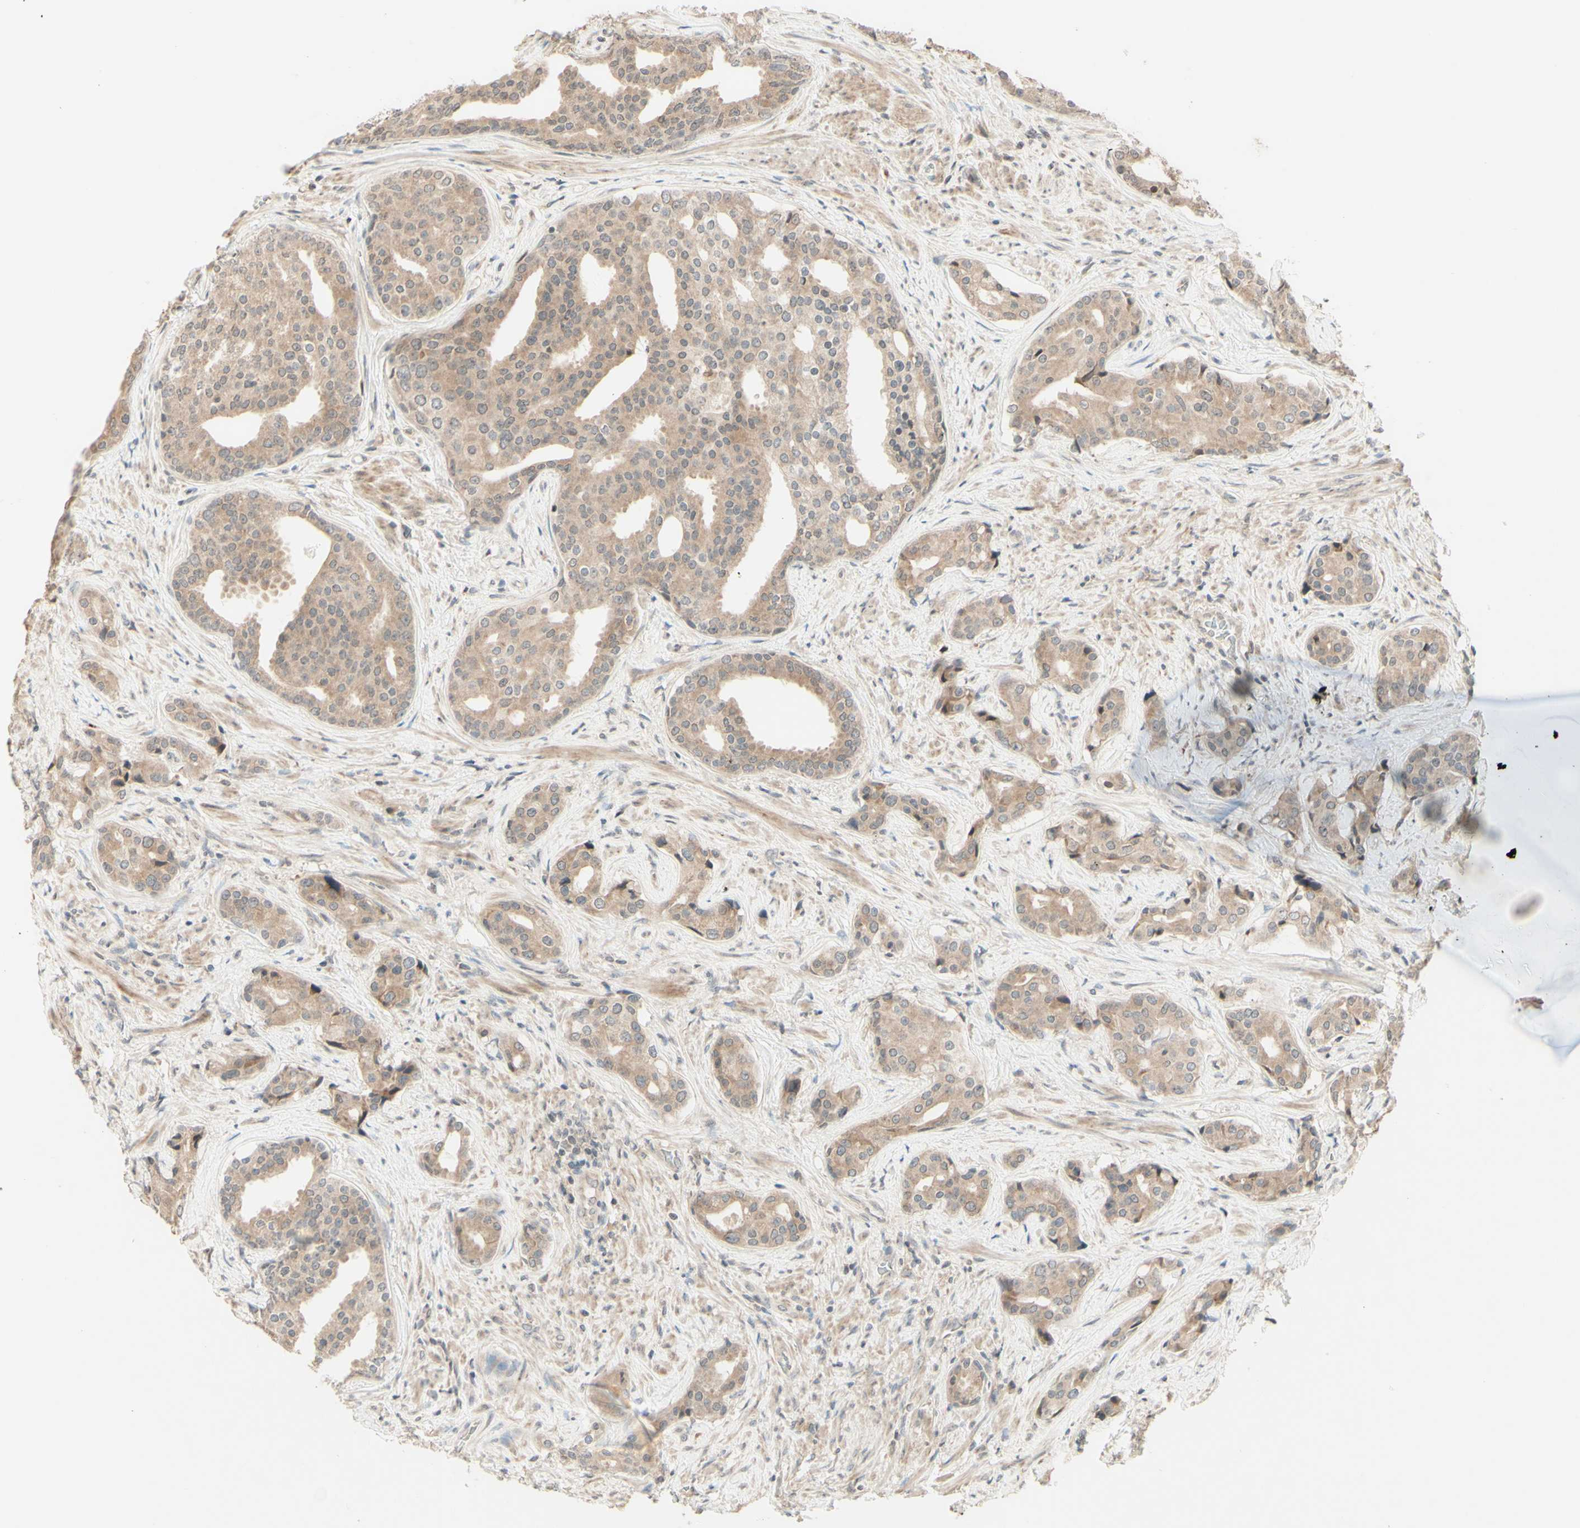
{"staining": {"intensity": "weak", "quantity": ">75%", "location": "cytoplasmic/membranous"}, "tissue": "prostate cancer", "cell_type": "Tumor cells", "image_type": "cancer", "snomed": [{"axis": "morphology", "description": "Adenocarcinoma, High grade"}, {"axis": "topography", "description": "Prostate"}], "caption": "Tumor cells show low levels of weak cytoplasmic/membranous staining in about >75% of cells in prostate cancer.", "gene": "ZW10", "patient": {"sex": "male", "age": 71}}